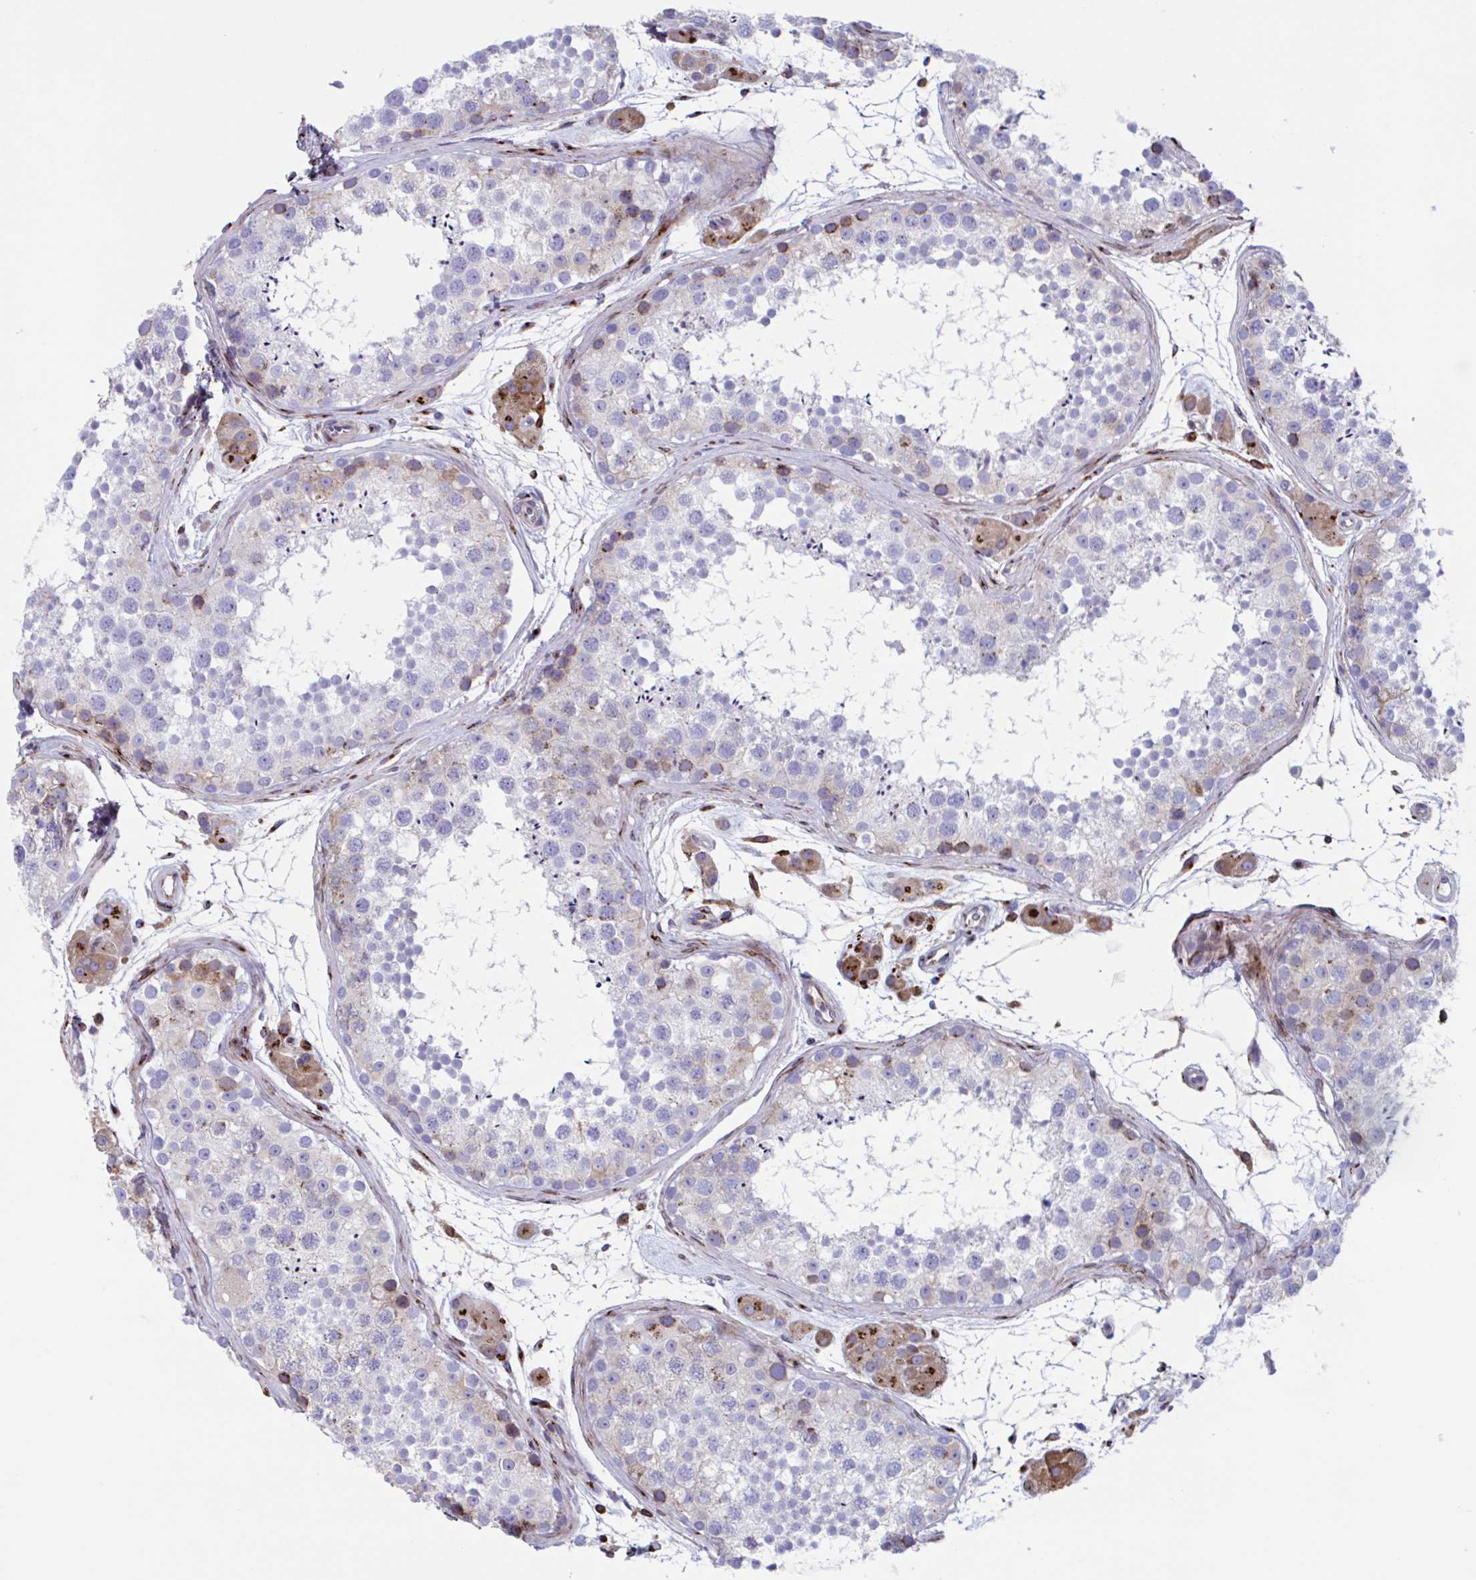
{"staining": {"intensity": "moderate", "quantity": "<25%", "location": "cytoplasmic/membranous"}, "tissue": "testis", "cell_type": "Cells in seminiferous ducts", "image_type": "normal", "snomed": [{"axis": "morphology", "description": "Normal tissue, NOS"}, {"axis": "topography", "description": "Testis"}], "caption": "DAB immunohistochemical staining of normal testis displays moderate cytoplasmic/membranous protein positivity in about <25% of cells in seminiferous ducts. (DAB (3,3'-diaminobenzidine) IHC with brightfield microscopy, high magnification).", "gene": "RFK", "patient": {"sex": "male", "age": 41}}